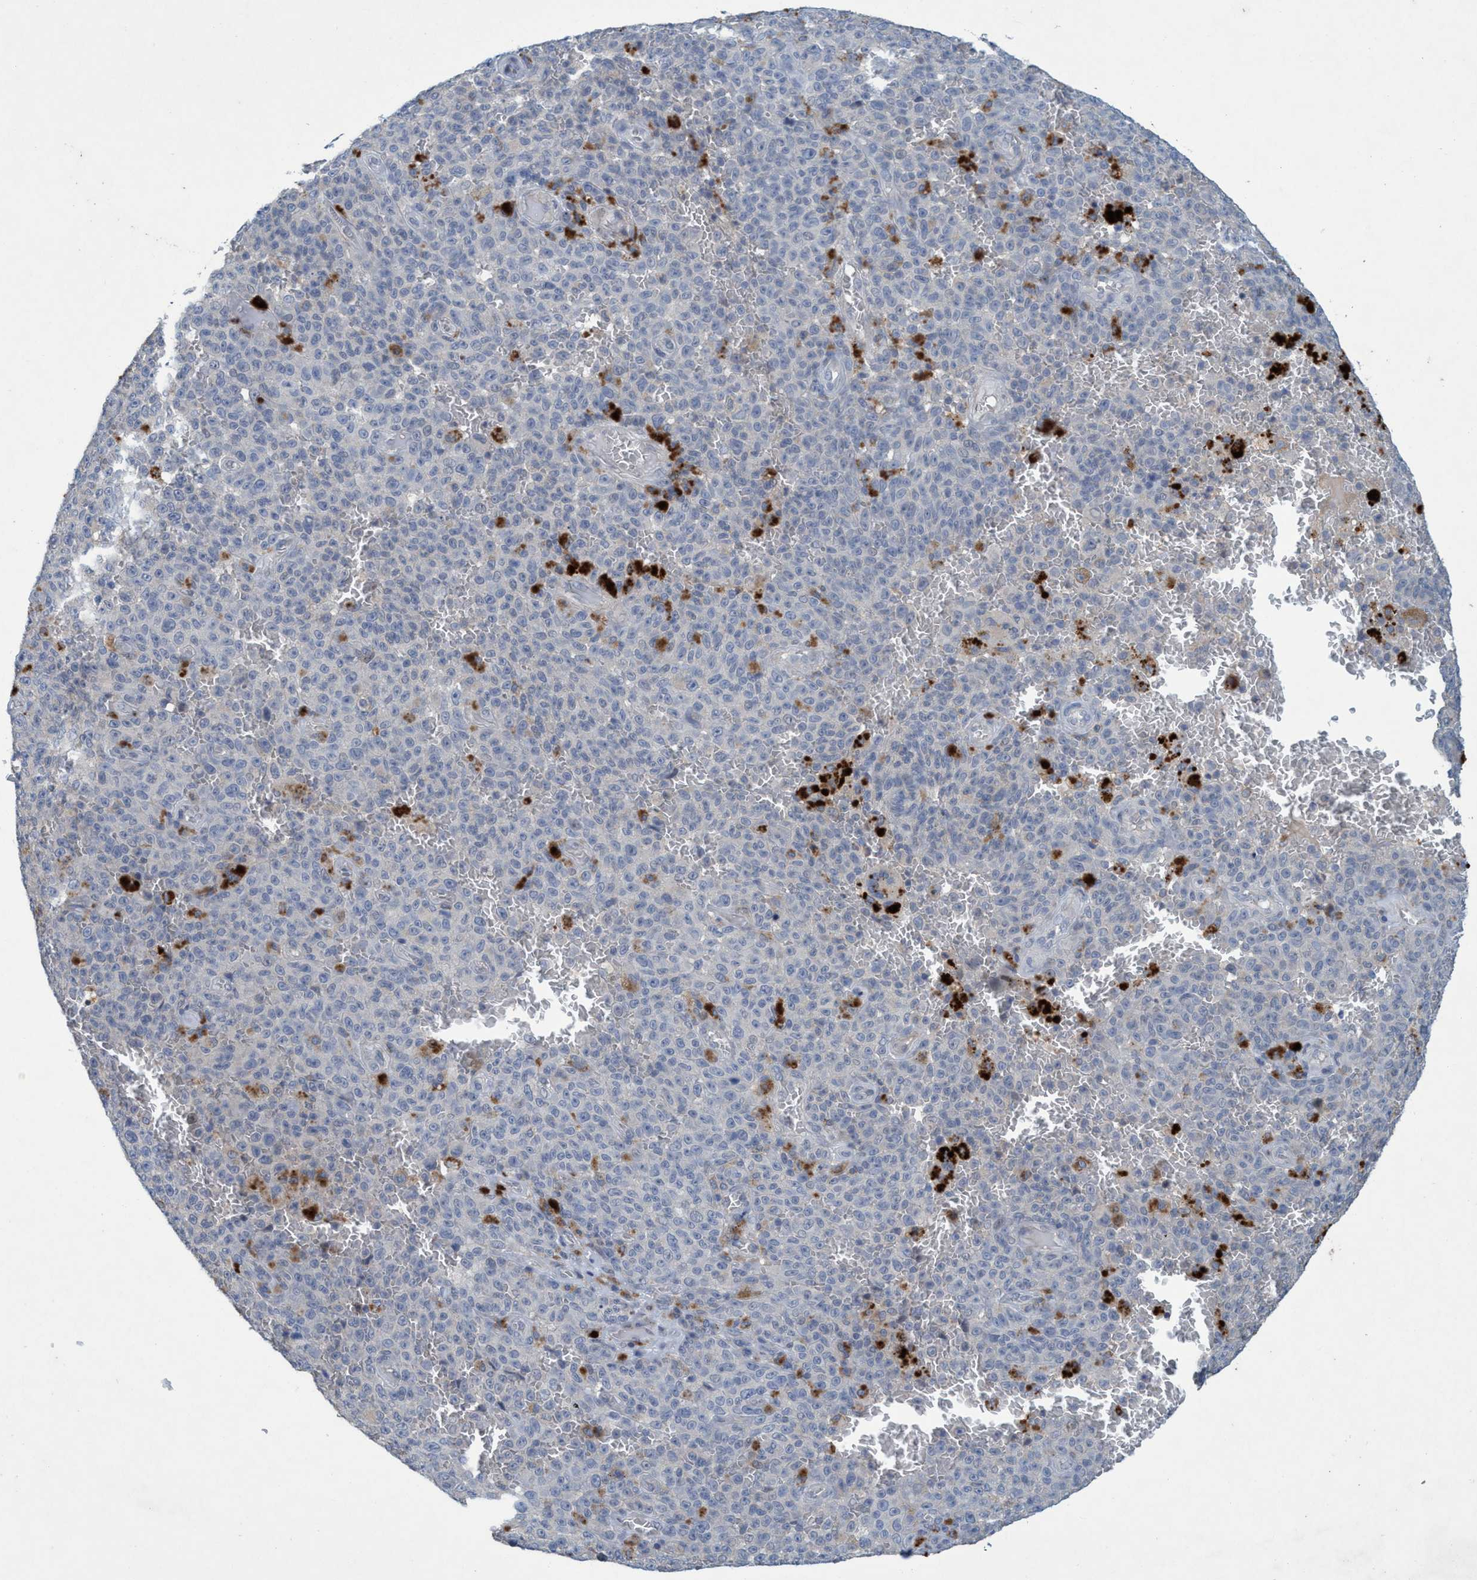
{"staining": {"intensity": "weak", "quantity": "<25%", "location": "cytoplasmic/membranous"}, "tissue": "melanoma", "cell_type": "Tumor cells", "image_type": "cancer", "snomed": [{"axis": "morphology", "description": "Malignant melanoma, NOS"}, {"axis": "topography", "description": "Skin"}], "caption": "The histopathology image displays no significant staining in tumor cells of malignant melanoma. The staining is performed using DAB (3,3'-diaminobenzidine) brown chromogen with nuclei counter-stained in using hematoxylin.", "gene": "RNF208", "patient": {"sex": "female", "age": 82}}